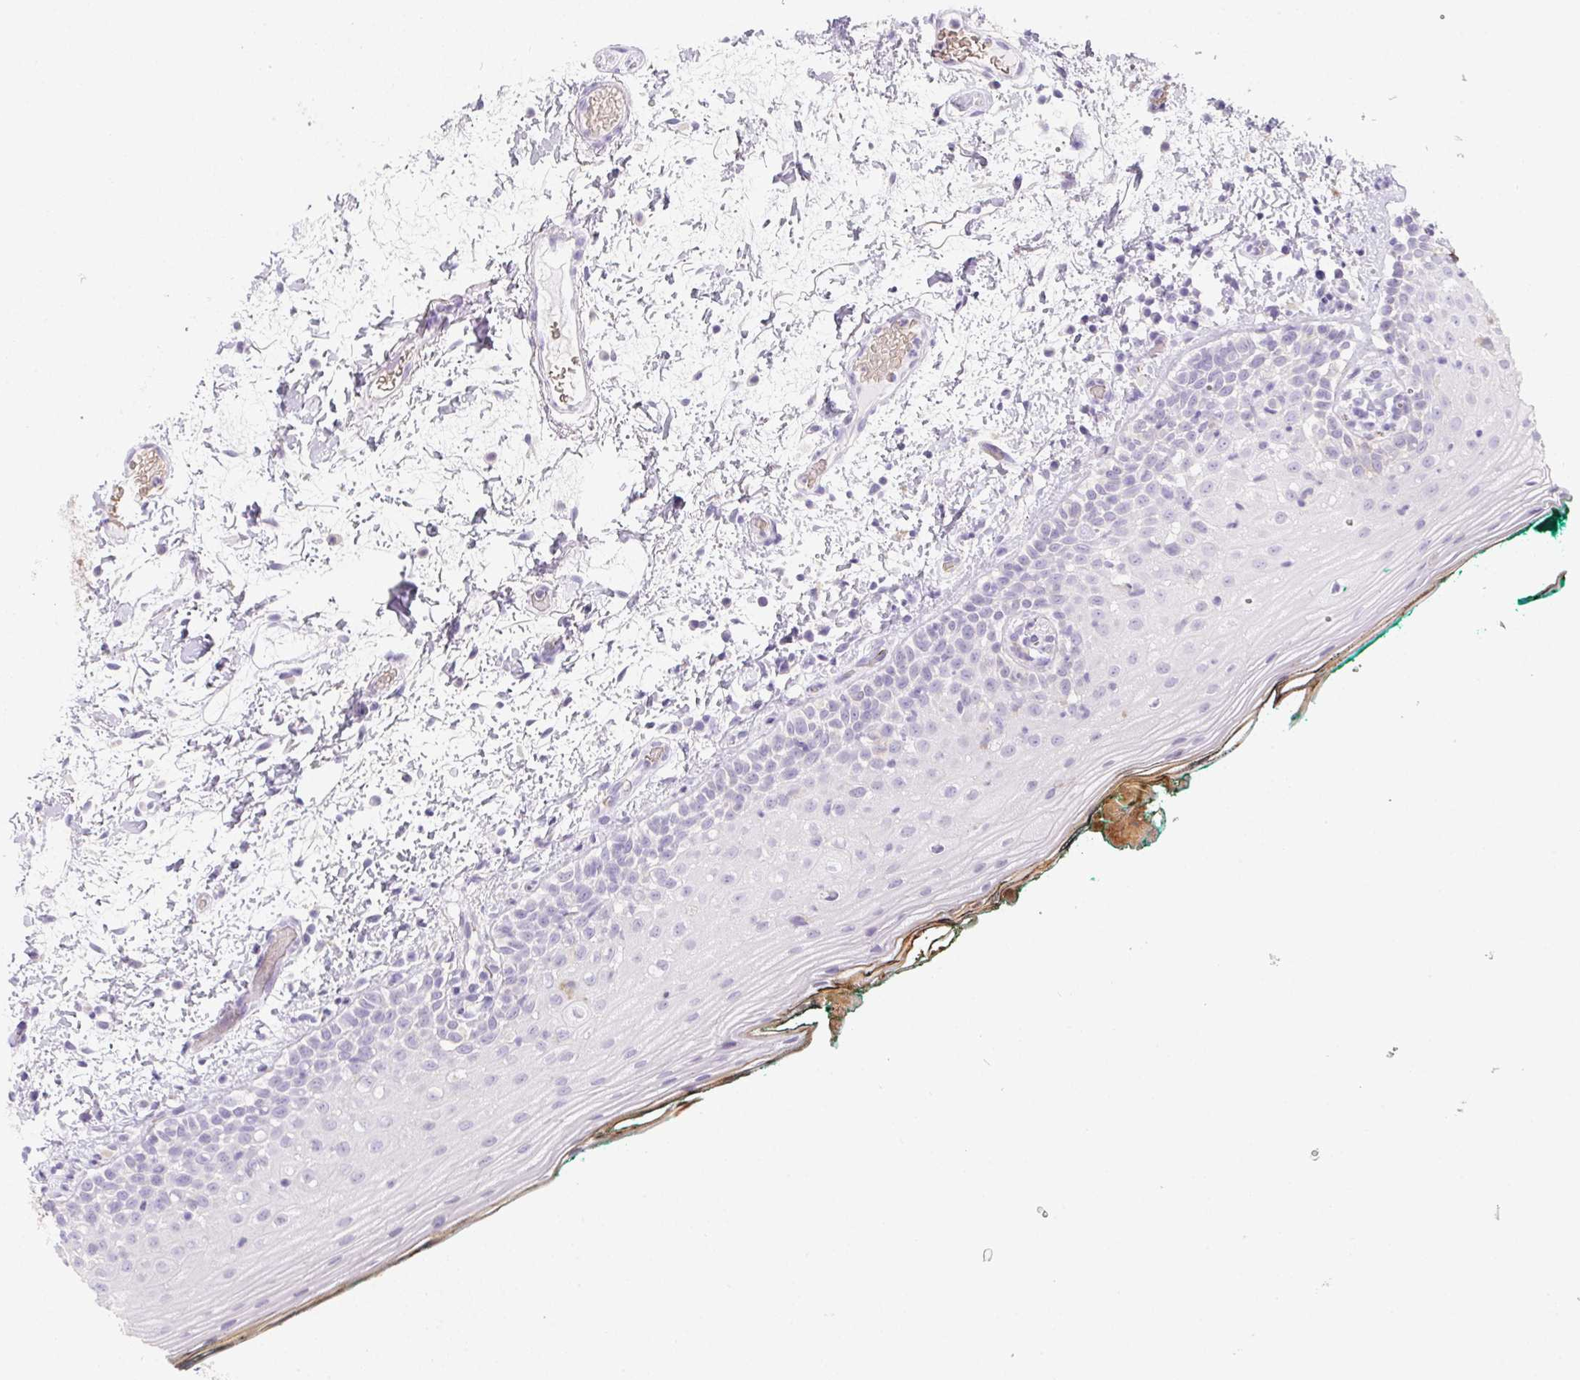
{"staining": {"intensity": "negative", "quantity": "none", "location": "none"}, "tissue": "oral mucosa", "cell_type": "Squamous epithelial cells", "image_type": "normal", "snomed": [{"axis": "morphology", "description": "Normal tissue, NOS"}, {"axis": "topography", "description": "Oral tissue"}], "caption": "High power microscopy micrograph of an IHC image of benign oral mucosa, revealing no significant expression in squamous epithelial cells. The staining is performed using DAB brown chromogen with nuclei counter-stained in using hematoxylin.", "gene": "DCD", "patient": {"sex": "female", "age": 83}}